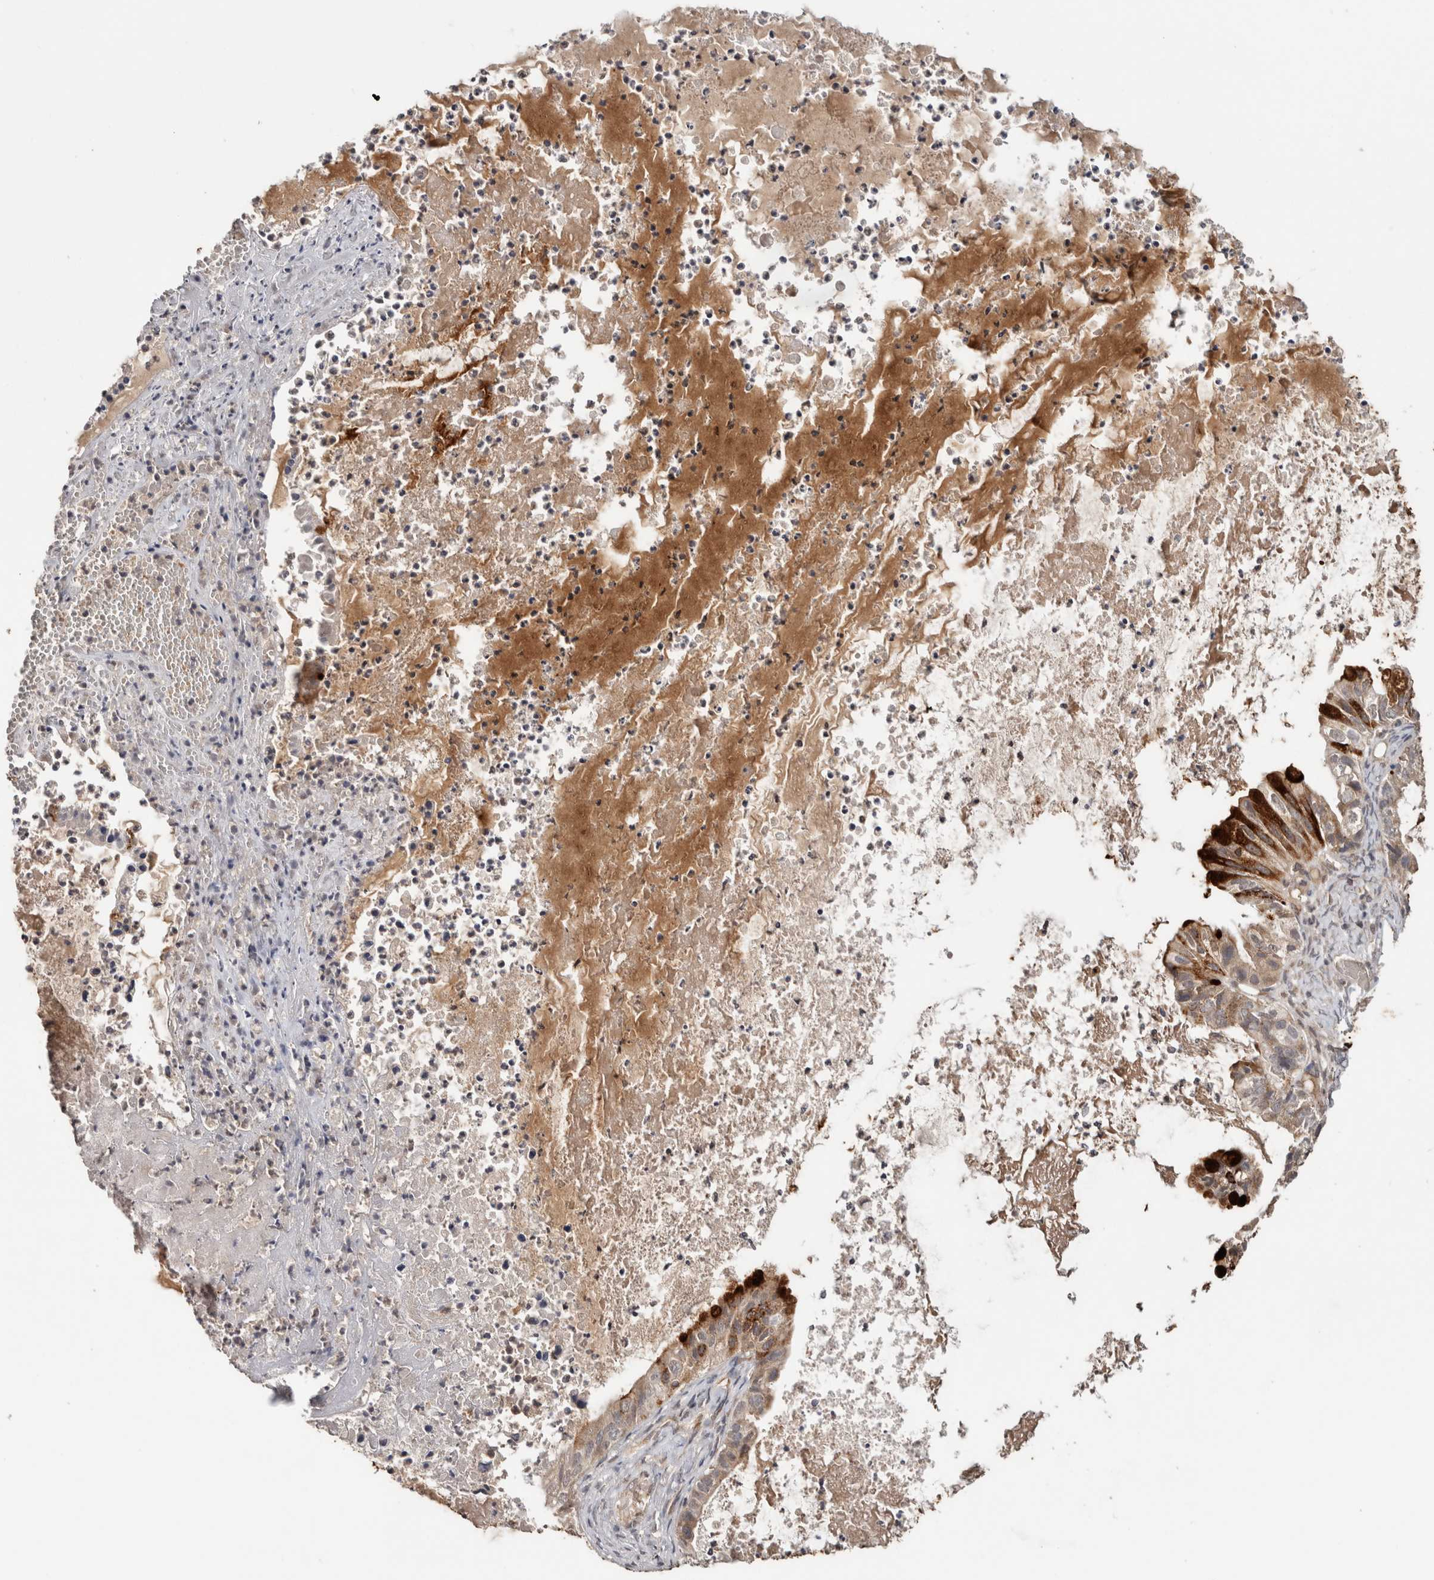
{"staining": {"intensity": "strong", "quantity": "25%-75%", "location": "cytoplasmic/membranous"}, "tissue": "ovarian cancer", "cell_type": "Tumor cells", "image_type": "cancer", "snomed": [{"axis": "morphology", "description": "Cystadenocarcinoma, mucinous, NOS"}, {"axis": "topography", "description": "Ovary"}], "caption": "There is high levels of strong cytoplasmic/membranous positivity in tumor cells of ovarian mucinous cystadenocarcinoma, as demonstrated by immunohistochemical staining (brown color).", "gene": "HMOX2", "patient": {"sex": "female", "age": 80}}